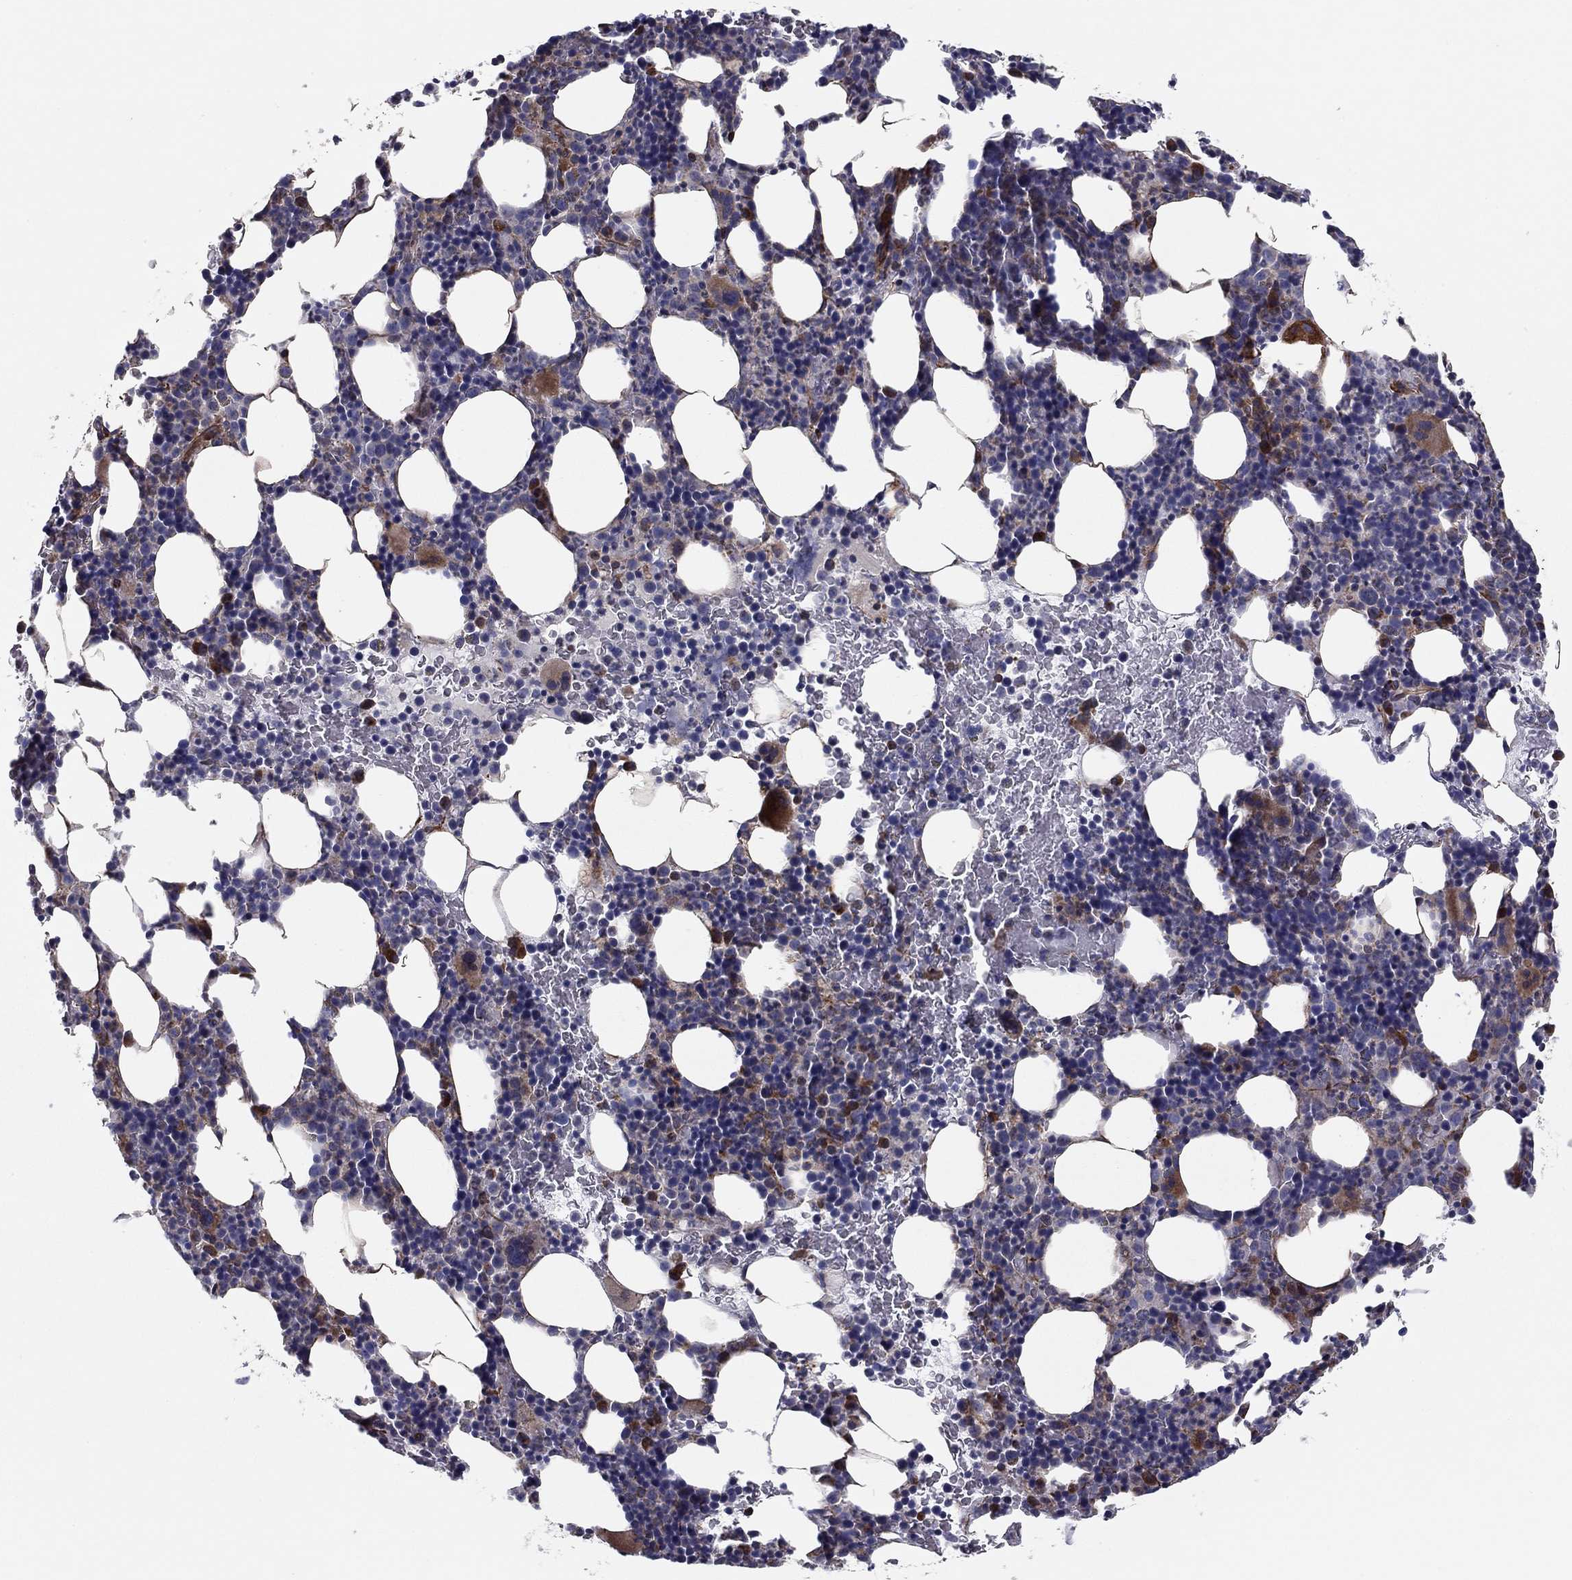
{"staining": {"intensity": "moderate", "quantity": "<25%", "location": "cytoplasmic/membranous"}, "tissue": "bone marrow", "cell_type": "Hematopoietic cells", "image_type": "normal", "snomed": [{"axis": "morphology", "description": "Normal tissue, NOS"}, {"axis": "topography", "description": "Bone marrow"}], "caption": "DAB (3,3'-diaminobenzidine) immunohistochemical staining of unremarkable bone marrow shows moderate cytoplasmic/membranous protein positivity in approximately <25% of hematopoietic cells.", "gene": "CLSTN1", "patient": {"sex": "male", "age": 72}}